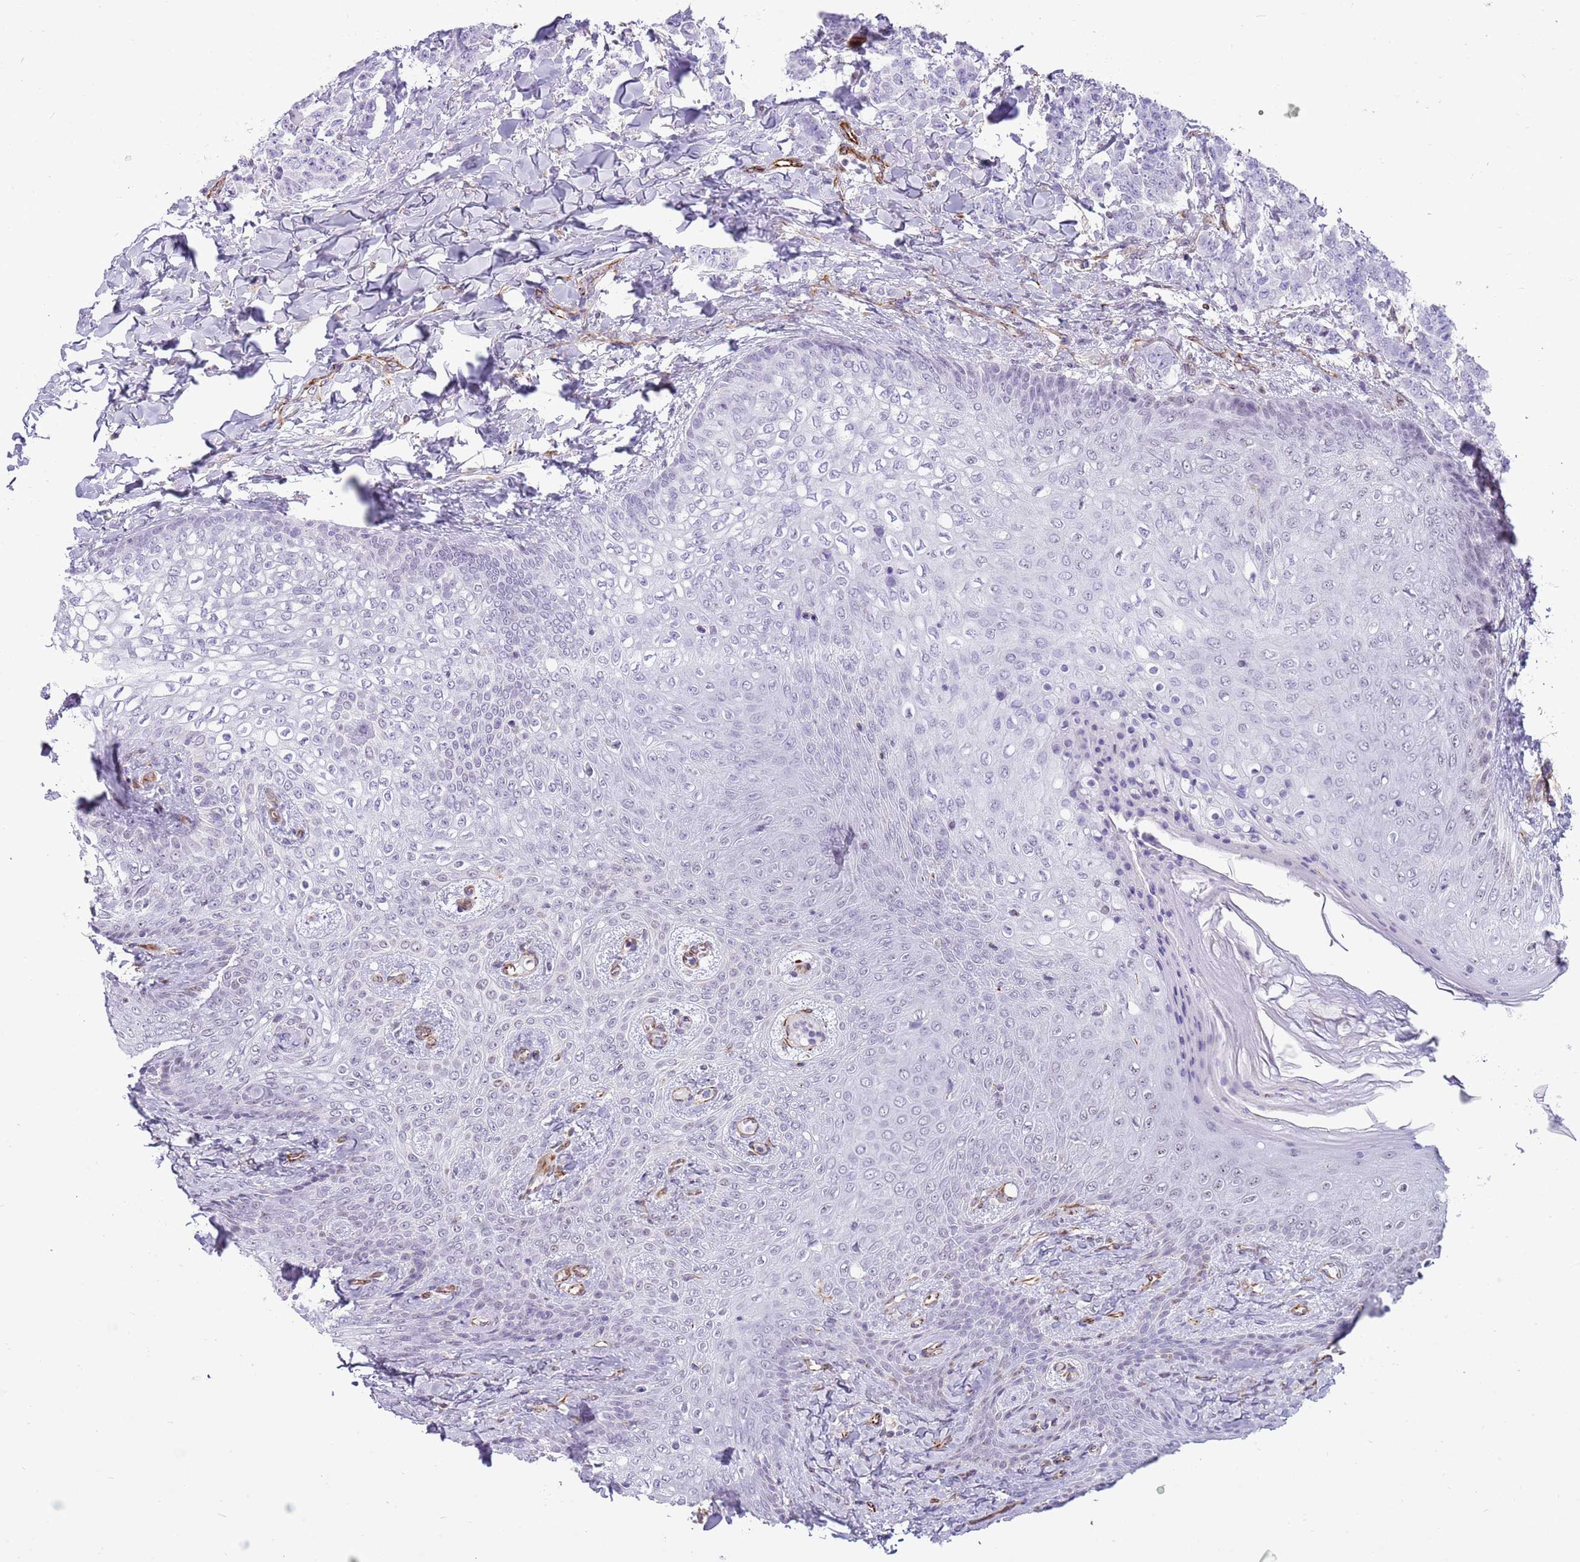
{"staining": {"intensity": "negative", "quantity": "none", "location": "none"}, "tissue": "breast cancer", "cell_type": "Tumor cells", "image_type": "cancer", "snomed": [{"axis": "morphology", "description": "Duct carcinoma"}, {"axis": "topography", "description": "Breast"}], "caption": "Micrograph shows no significant protein positivity in tumor cells of breast cancer (intraductal carcinoma).", "gene": "NBPF3", "patient": {"sex": "female", "age": 40}}